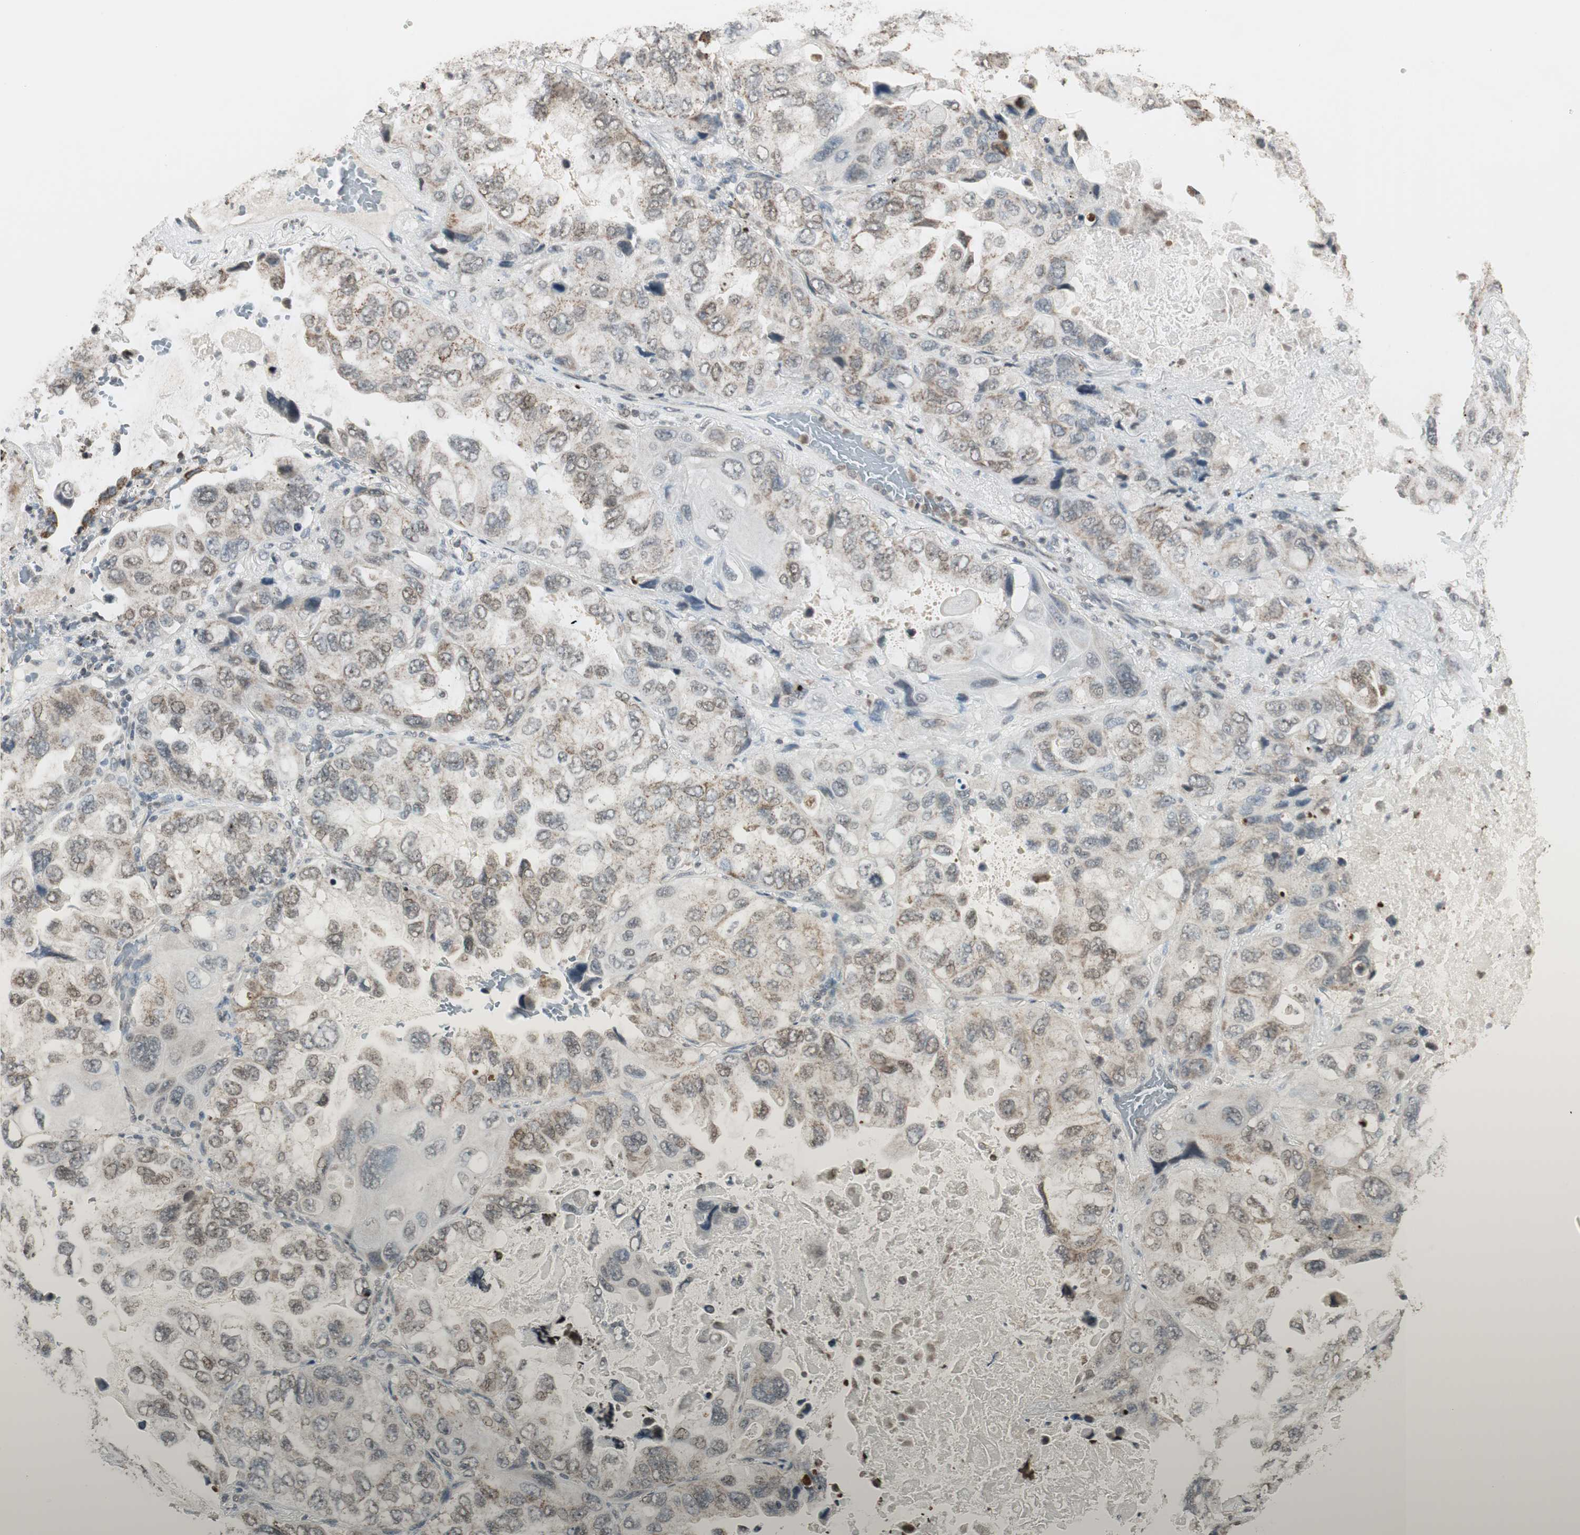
{"staining": {"intensity": "weak", "quantity": "25%-75%", "location": "cytoplasmic/membranous,nuclear"}, "tissue": "lung cancer", "cell_type": "Tumor cells", "image_type": "cancer", "snomed": [{"axis": "morphology", "description": "Squamous cell carcinoma, NOS"}, {"axis": "topography", "description": "Lung"}], "caption": "High-power microscopy captured an immunohistochemistry (IHC) photomicrograph of lung squamous cell carcinoma, revealing weak cytoplasmic/membranous and nuclear positivity in approximately 25%-75% of tumor cells.", "gene": "PRELID1", "patient": {"sex": "female", "age": 73}}